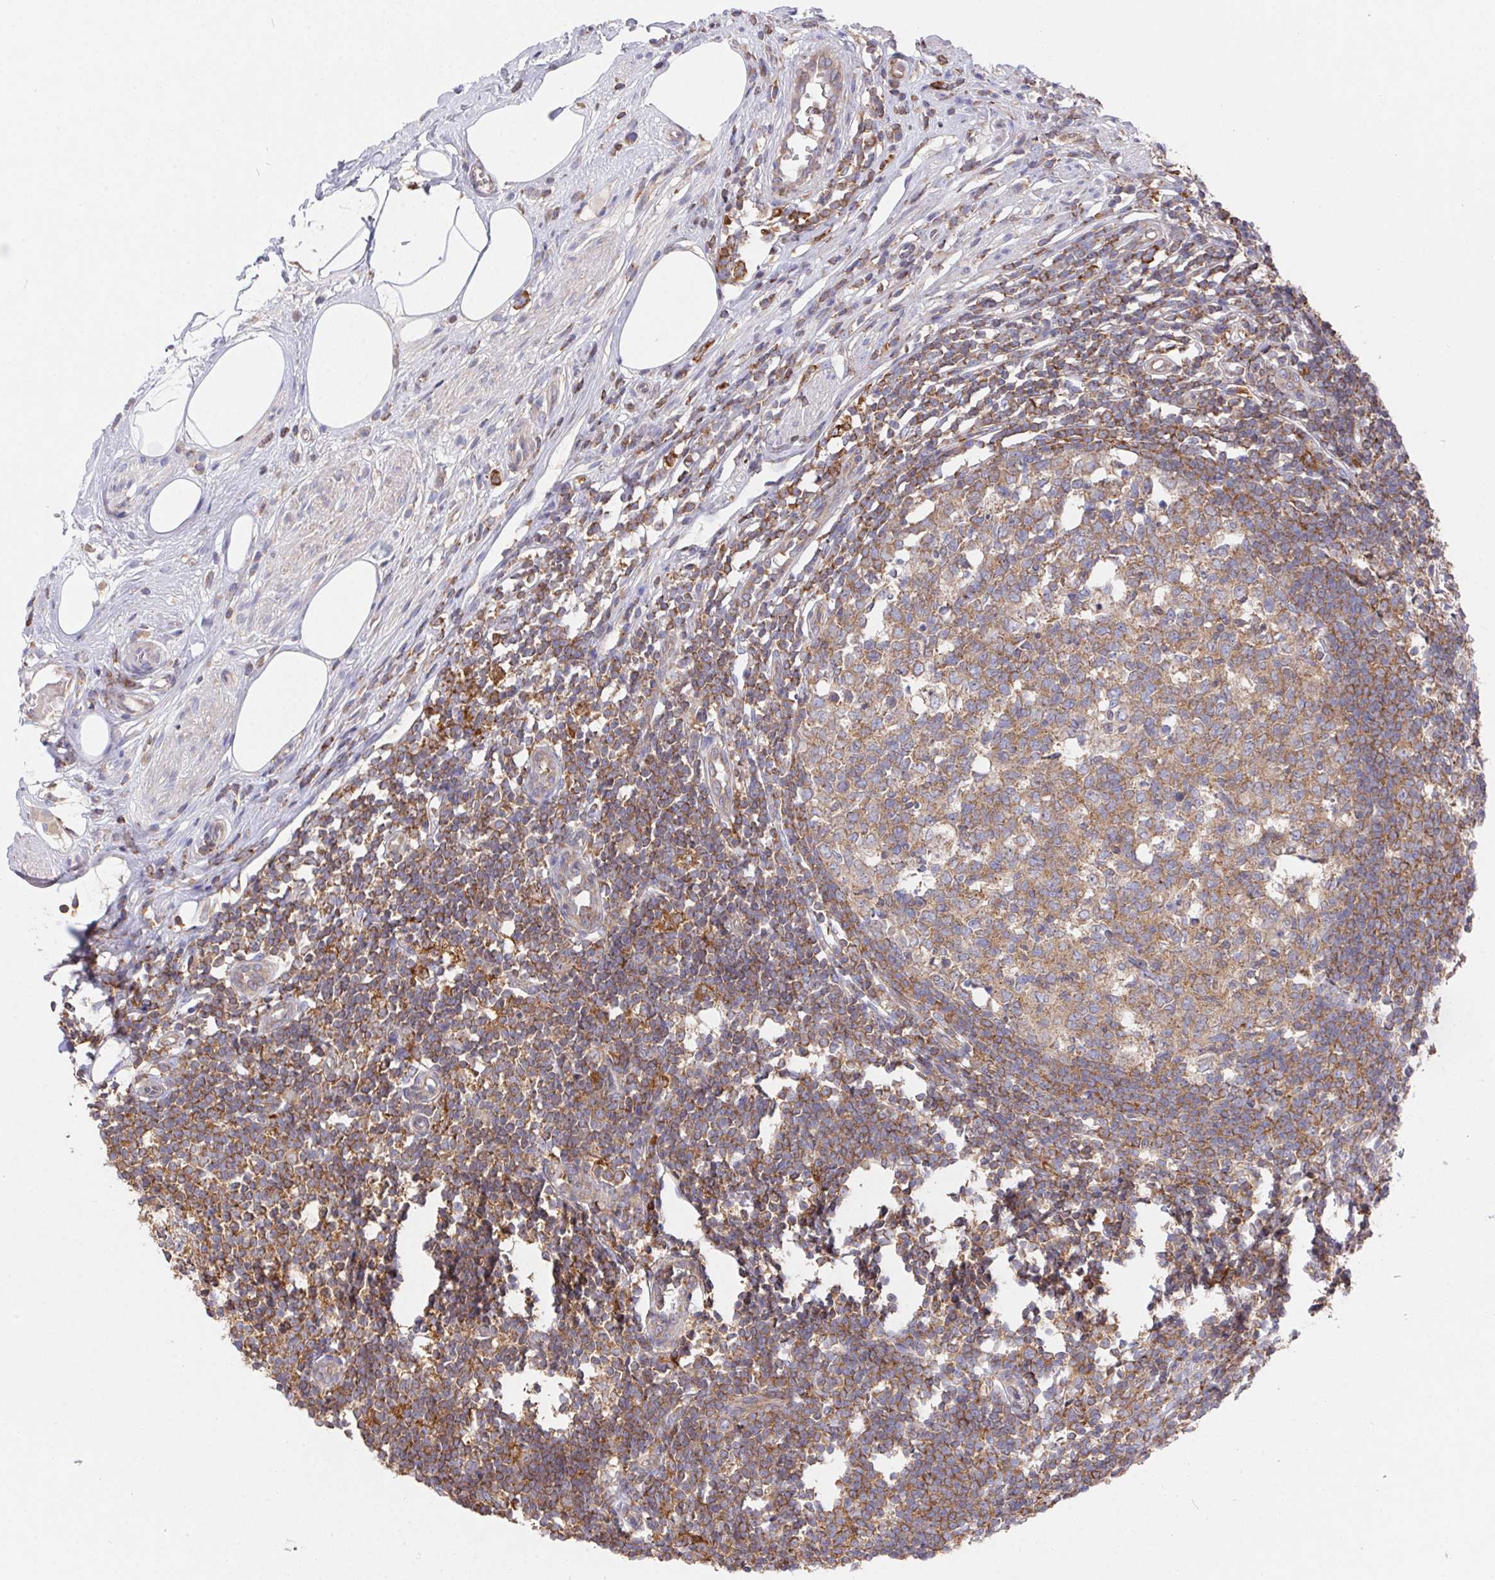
{"staining": {"intensity": "moderate", "quantity": ">75%", "location": "cytoplasmic/membranous"}, "tissue": "appendix", "cell_type": "Glandular cells", "image_type": "normal", "snomed": [{"axis": "morphology", "description": "Normal tissue, NOS"}, {"axis": "topography", "description": "Appendix"}], "caption": "Appendix stained with immunohistochemistry demonstrates moderate cytoplasmic/membranous expression in approximately >75% of glandular cells.", "gene": "FAM241A", "patient": {"sex": "female", "age": 56}}